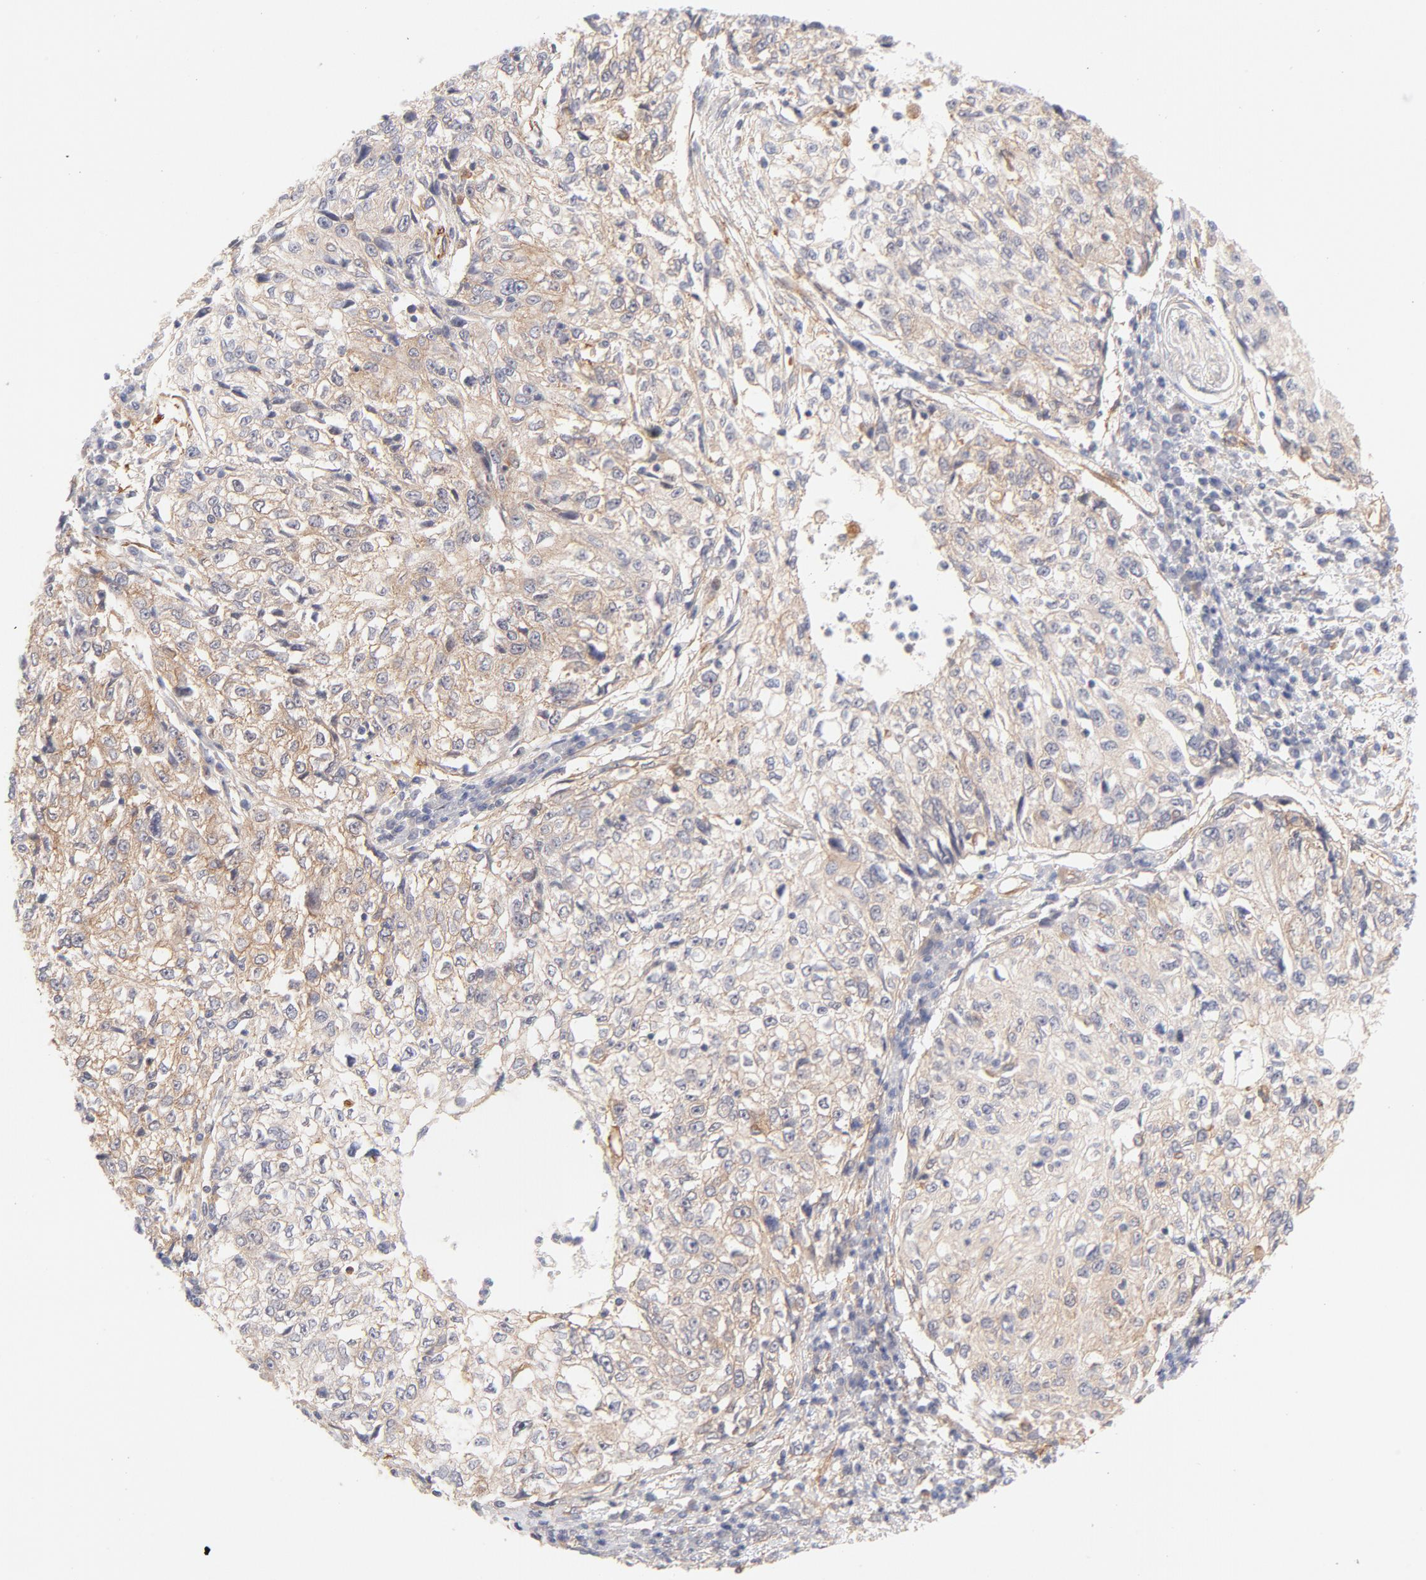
{"staining": {"intensity": "weak", "quantity": ">75%", "location": "cytoplasmic/membranous"}, "tissue": "cervical cancer", "cell_type": "Tumor cells", "image_type": "cancer", "snomed": [{"axis": "morphology", "description": "Squamous cell carcinoma, NOS"}, {"axis": "topography", "description": "Cervix"}], "caption": "Human cervical squamous cell carcinoma stained with a brown dye reveals weak cytoplasmic/membranous positive positivity in approximately >75% of tumor cells.", "gene": "LDLRAP1", "patient": {"sex": "female", "age": 57}}